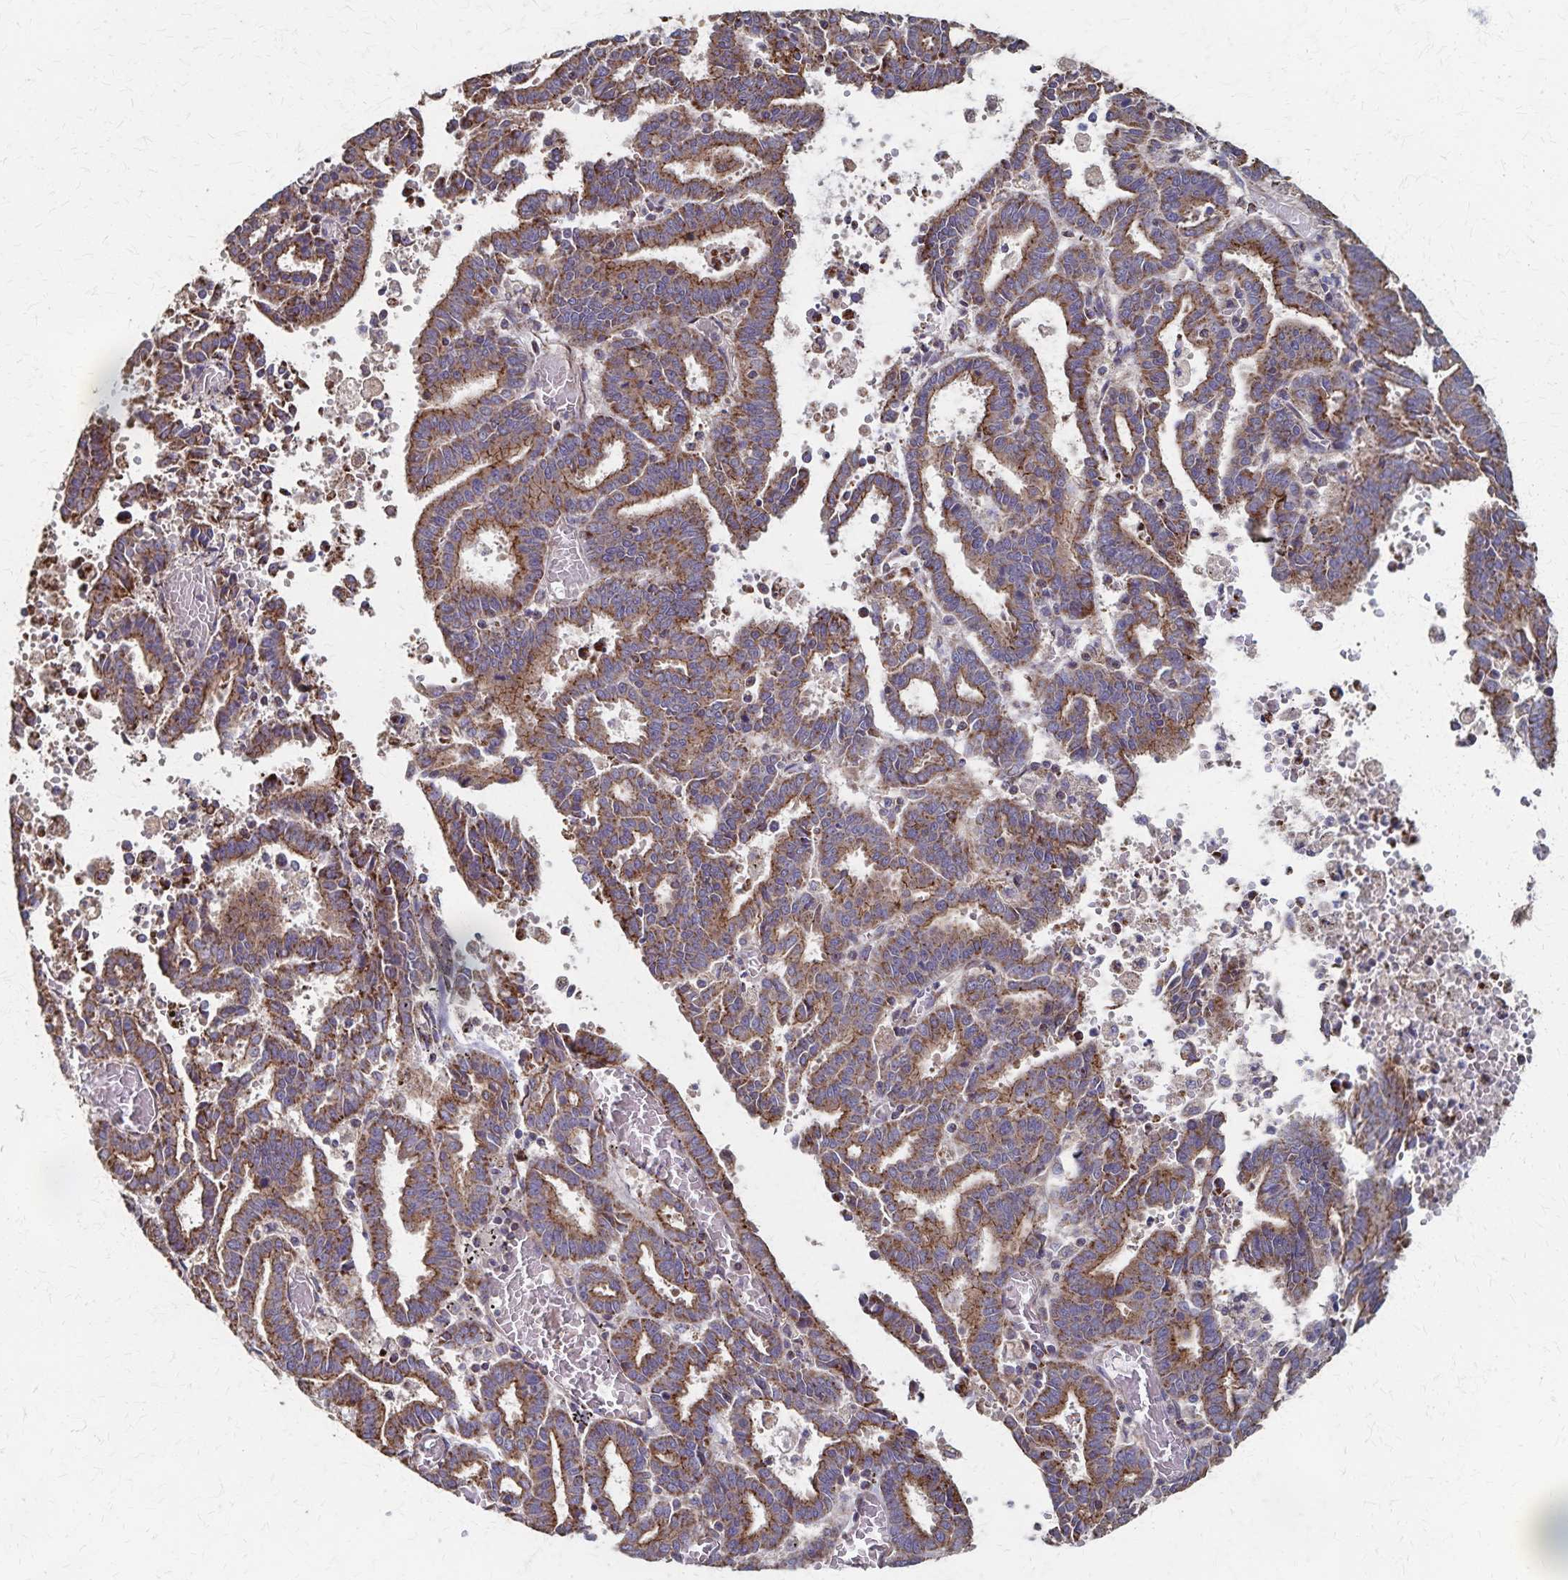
{"staining": {"intensity": "moderate", "quantity": ">75%", "location": "cytoplasmic/membranous"}, "tissue": "endometrial cancer", "cell_type": "Tumor cells", "image_type": "cancer", "snomed": [{"axis": "morphology", "description": "Adenocarcinoma, NOS"}, {"axis": "topography", "description": "Uterus"}], "caption": "Tumor cells display medium levels of moderate cytoplasmic/membranous staining in approximately >75% of cells in human endometrial cancer.", "gene": "PGAP2", "patient": {"sex": "female", "age": 83}}